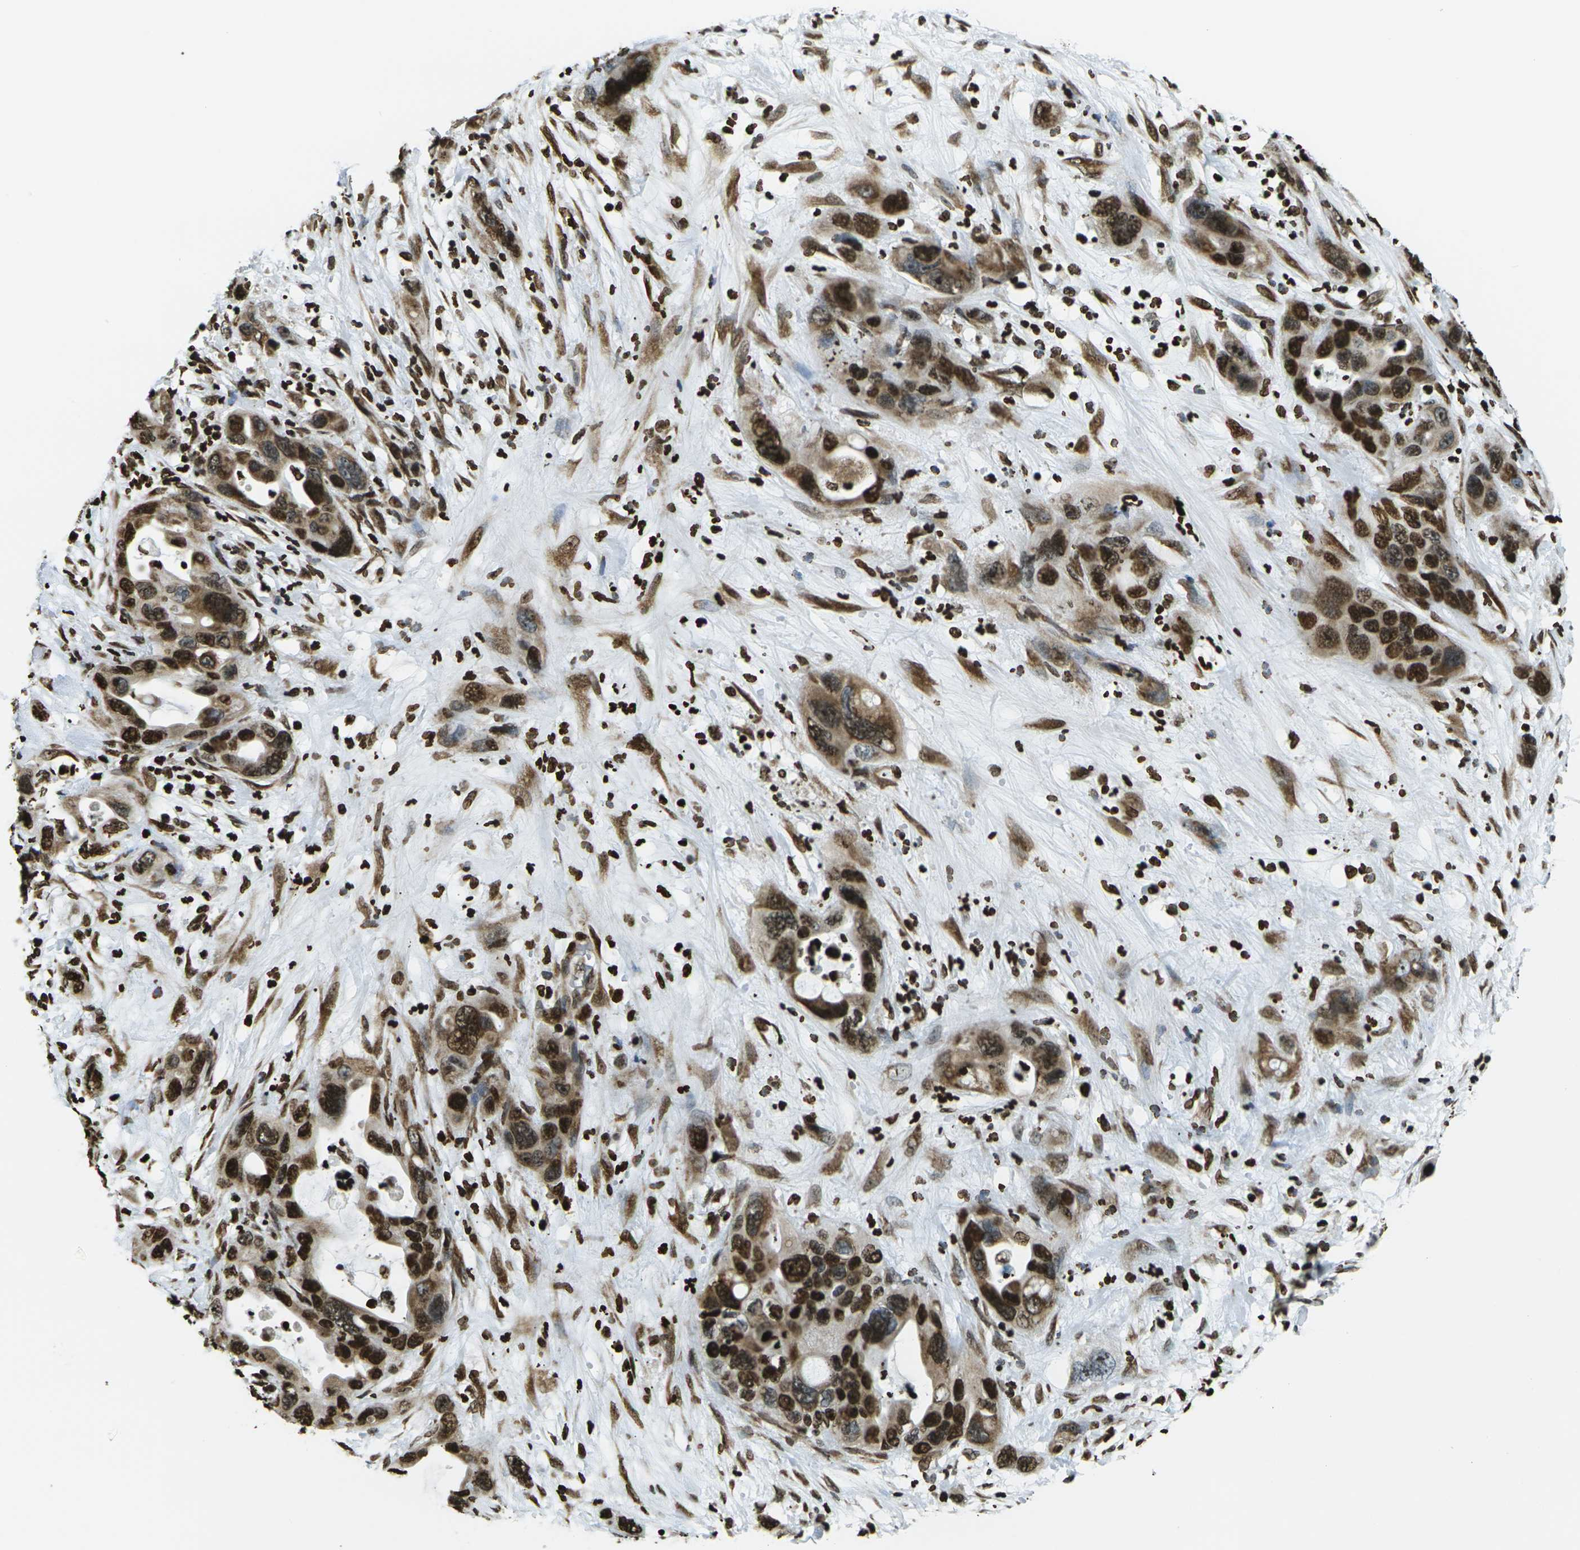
{"staining": {"intensity": "moderate", "quantity": ">75%", "location": "nuclear"}, "tissue": "pancreatic cancer", "cell_type": "Tumor cells", "image_type": "cancer", "snomed": [{"axis": "morphology", "description": "Adenocarcinoma, NOS"}, {"axis": "topography", "description": "Pancreas"}], "caption": "About >75% of tumor cells in human pancreatic adenocarcinoma reveal moderate nuclear protein staining as visualized by brown immunohistochemical staining.", "gene": "H1-2", "patient": {"sex": "female", "age": 71}}